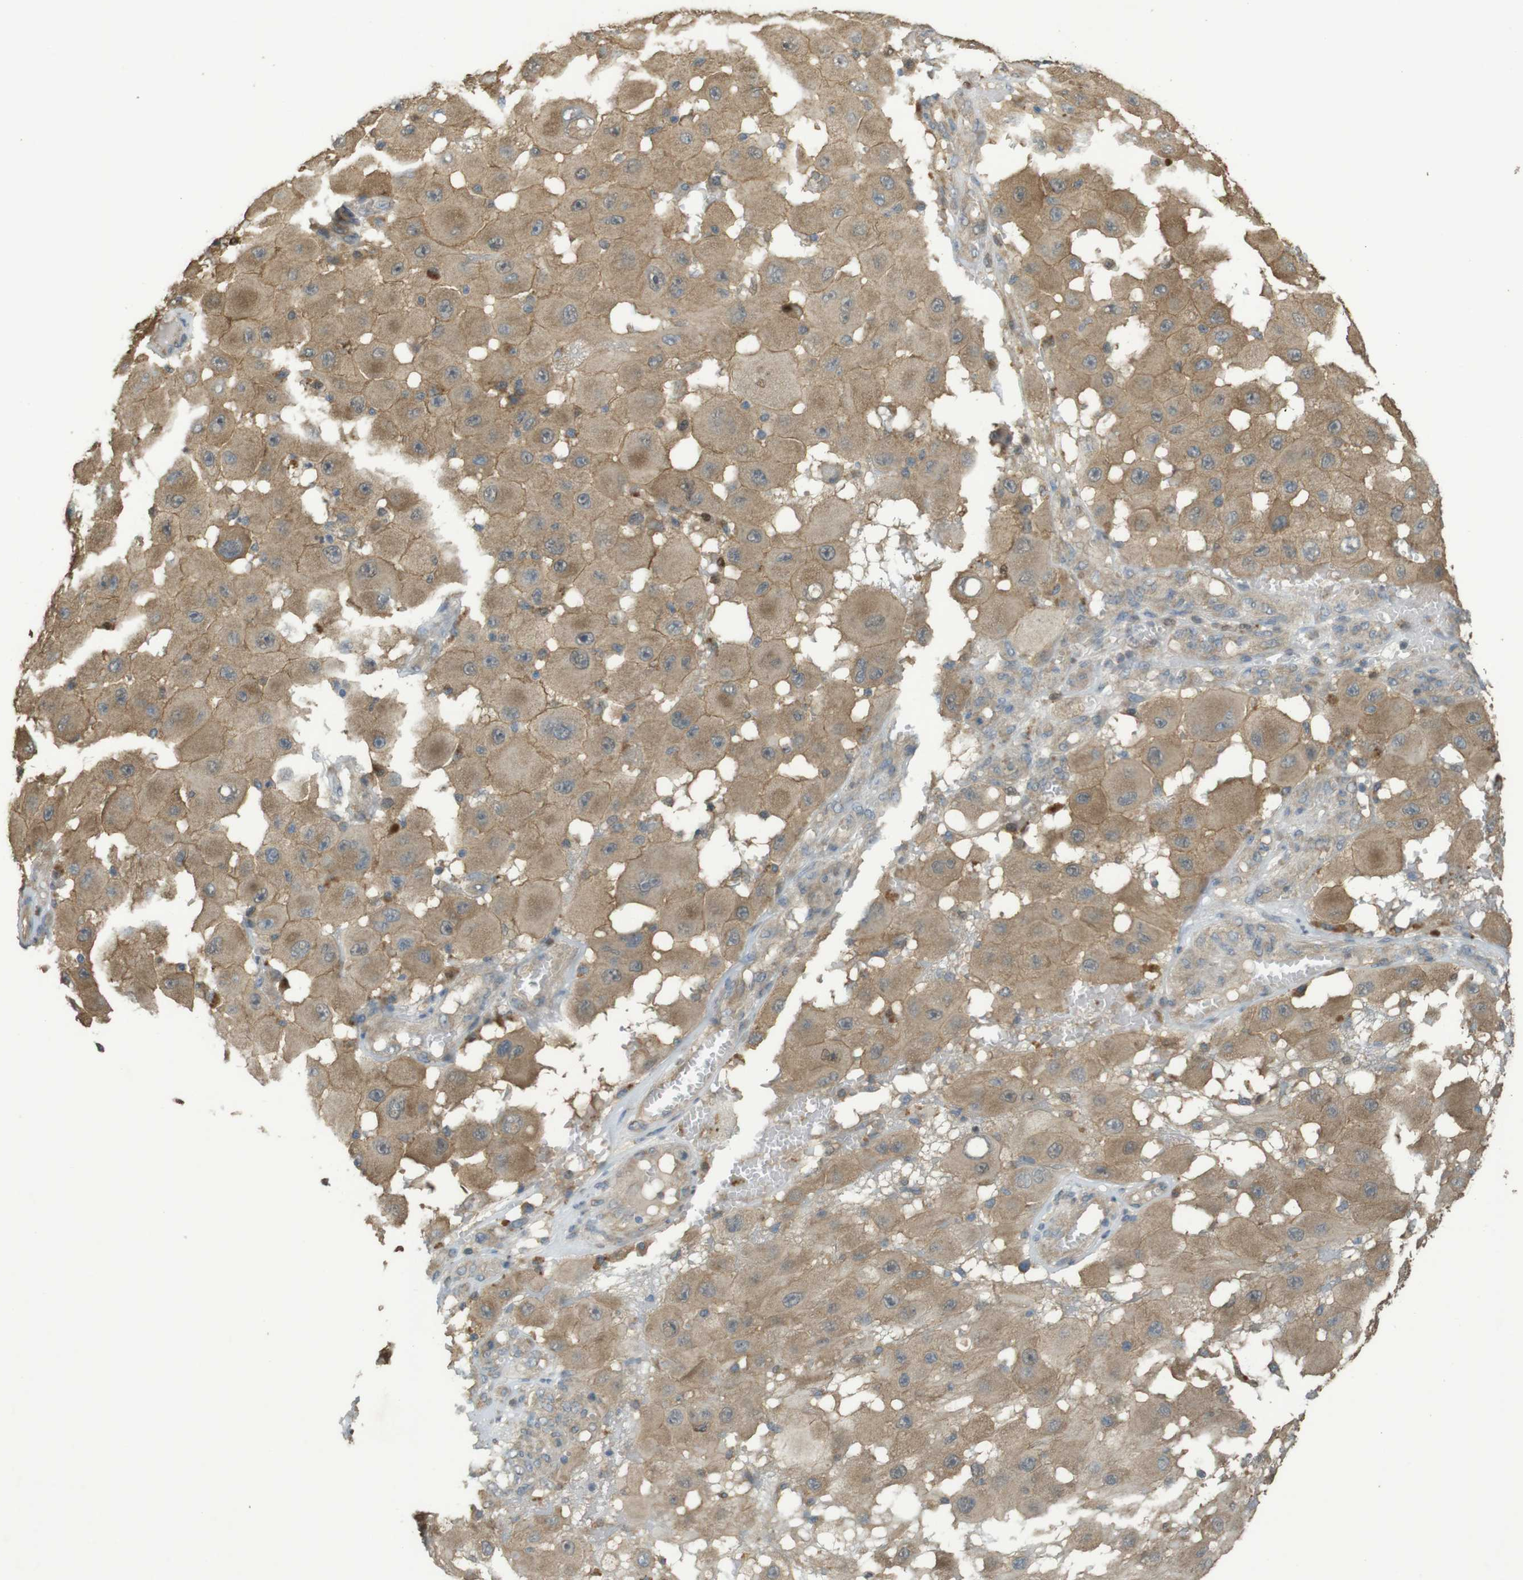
{"staining": {"intensity": "moderate", "quantity": ">75%", "location": "cytoplasmic/membranous"}, "tissue": "melanoma", "cell_type": "Tumor cells", "image_type": "cancer", "snomed": [{"axis": "morphology", "description": "Malignant melanoma, NOS"}, {"axis": "topography", "description": "Skin"}], "caption": "The image reveals immunohistochemical staining of melanoma. There is moderate cytoplasmic/membranous expression is identified in approximately >75% of tumor cells. (DAB IHC, brown staining for protein, blue staining for nuclei).", "gene": "ZDHHC20", "patient": {"sex": "female", "age": 81}}